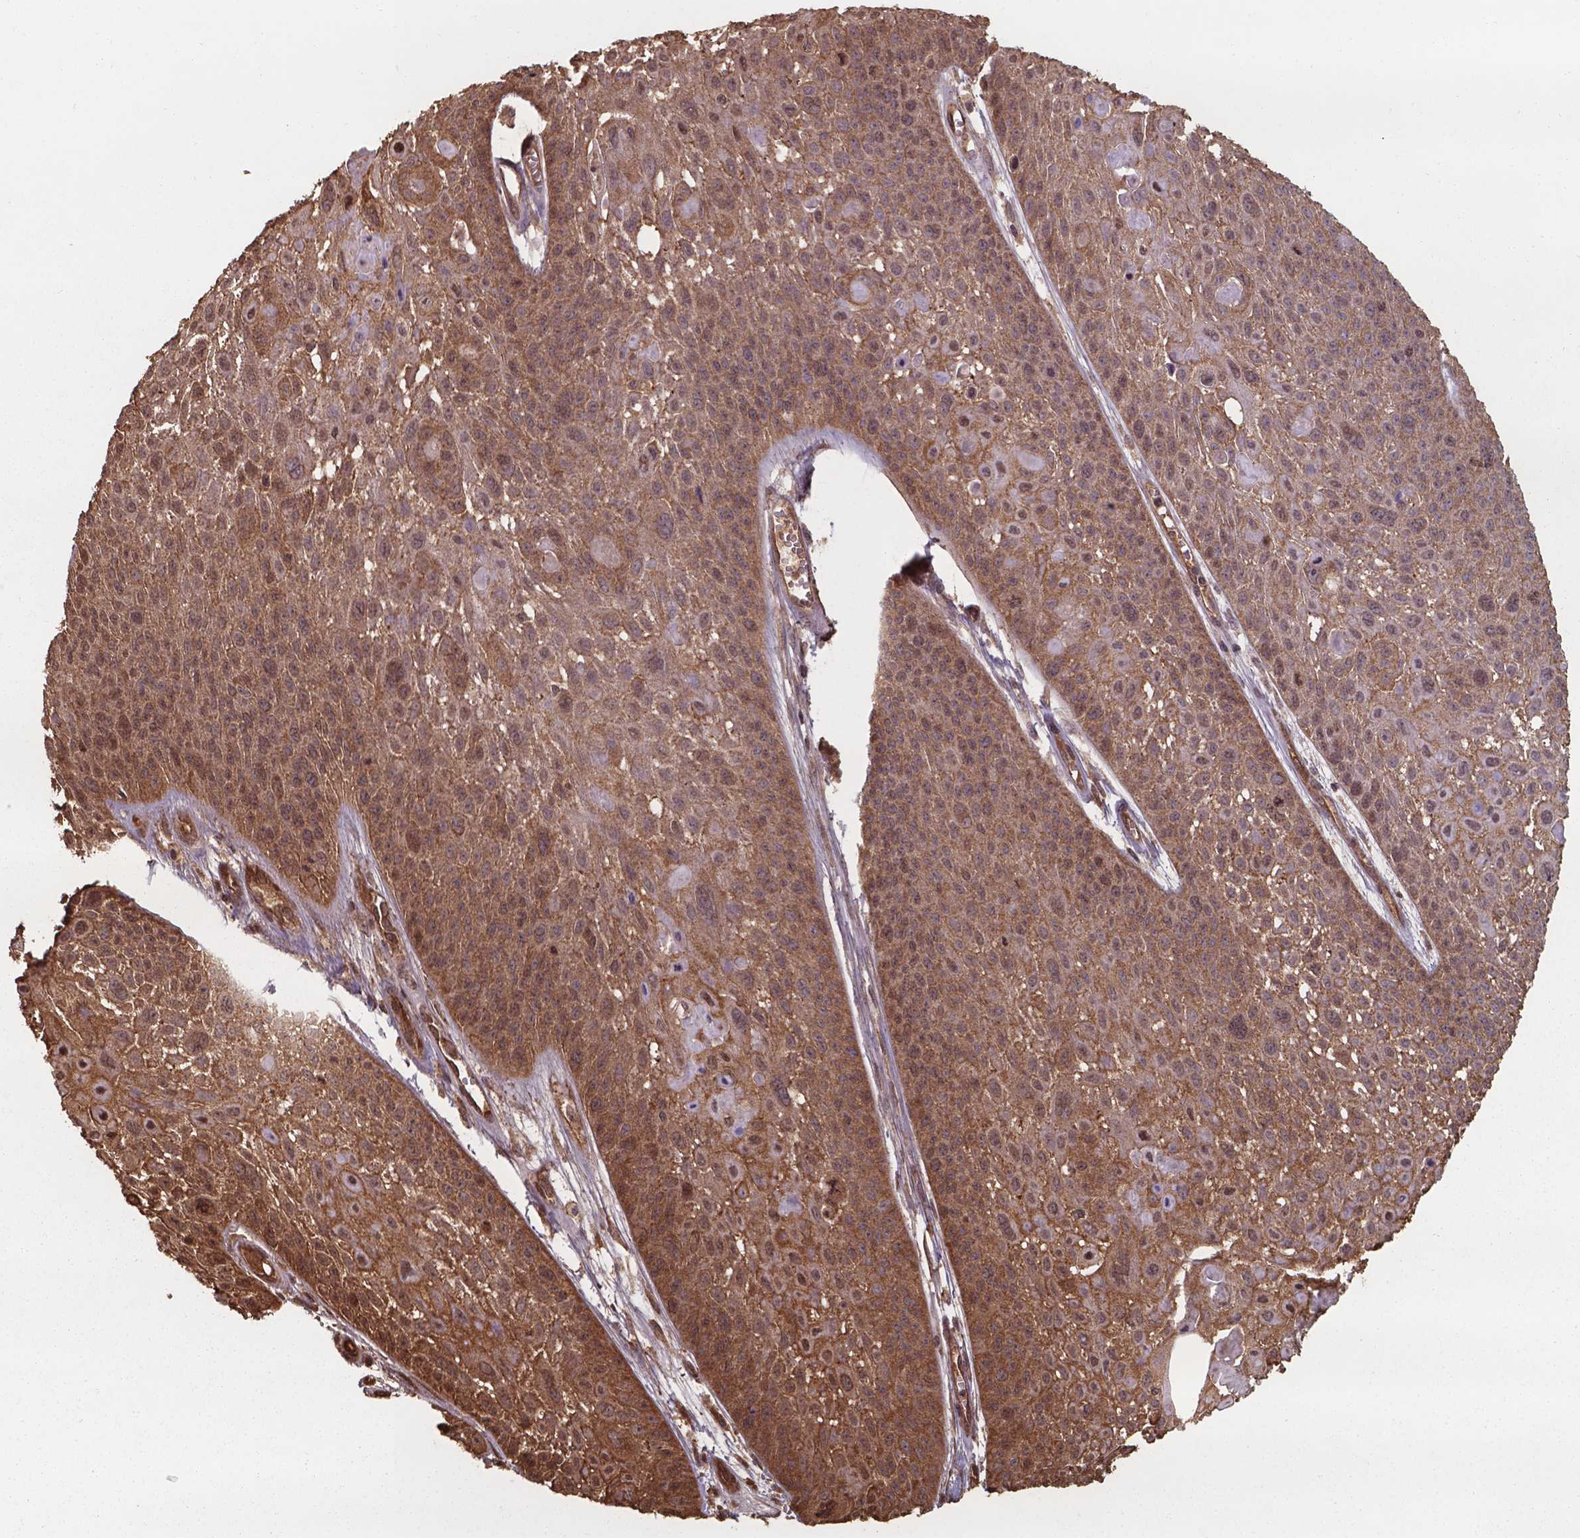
{"staining": {"intensity": "moderate", "quantity": ">75%", "location": "cytoplasmic/membranous,nuclear"}, "tissue": "skin cancer", "cell_type": "Tumor cells", "image_type": "cancer", "snomed": [{"axis": "morphology", "description": "Squamous cell carcinoma, NOS"}, {"axis": "topography", "description": "Skin"}, {"axis": "topography", "description": "Anal"}], "caption": "A high-resolution image shows immunohistochemistry (IHC) staining of skin cancer (squamous cell carcinoma), which demonstrates moderate cytoplasmic/membranous and nuclear staining in about >75% of tumor cells.", "gene": "CHP2", "patient": {"sex": "female", "age": 75}}